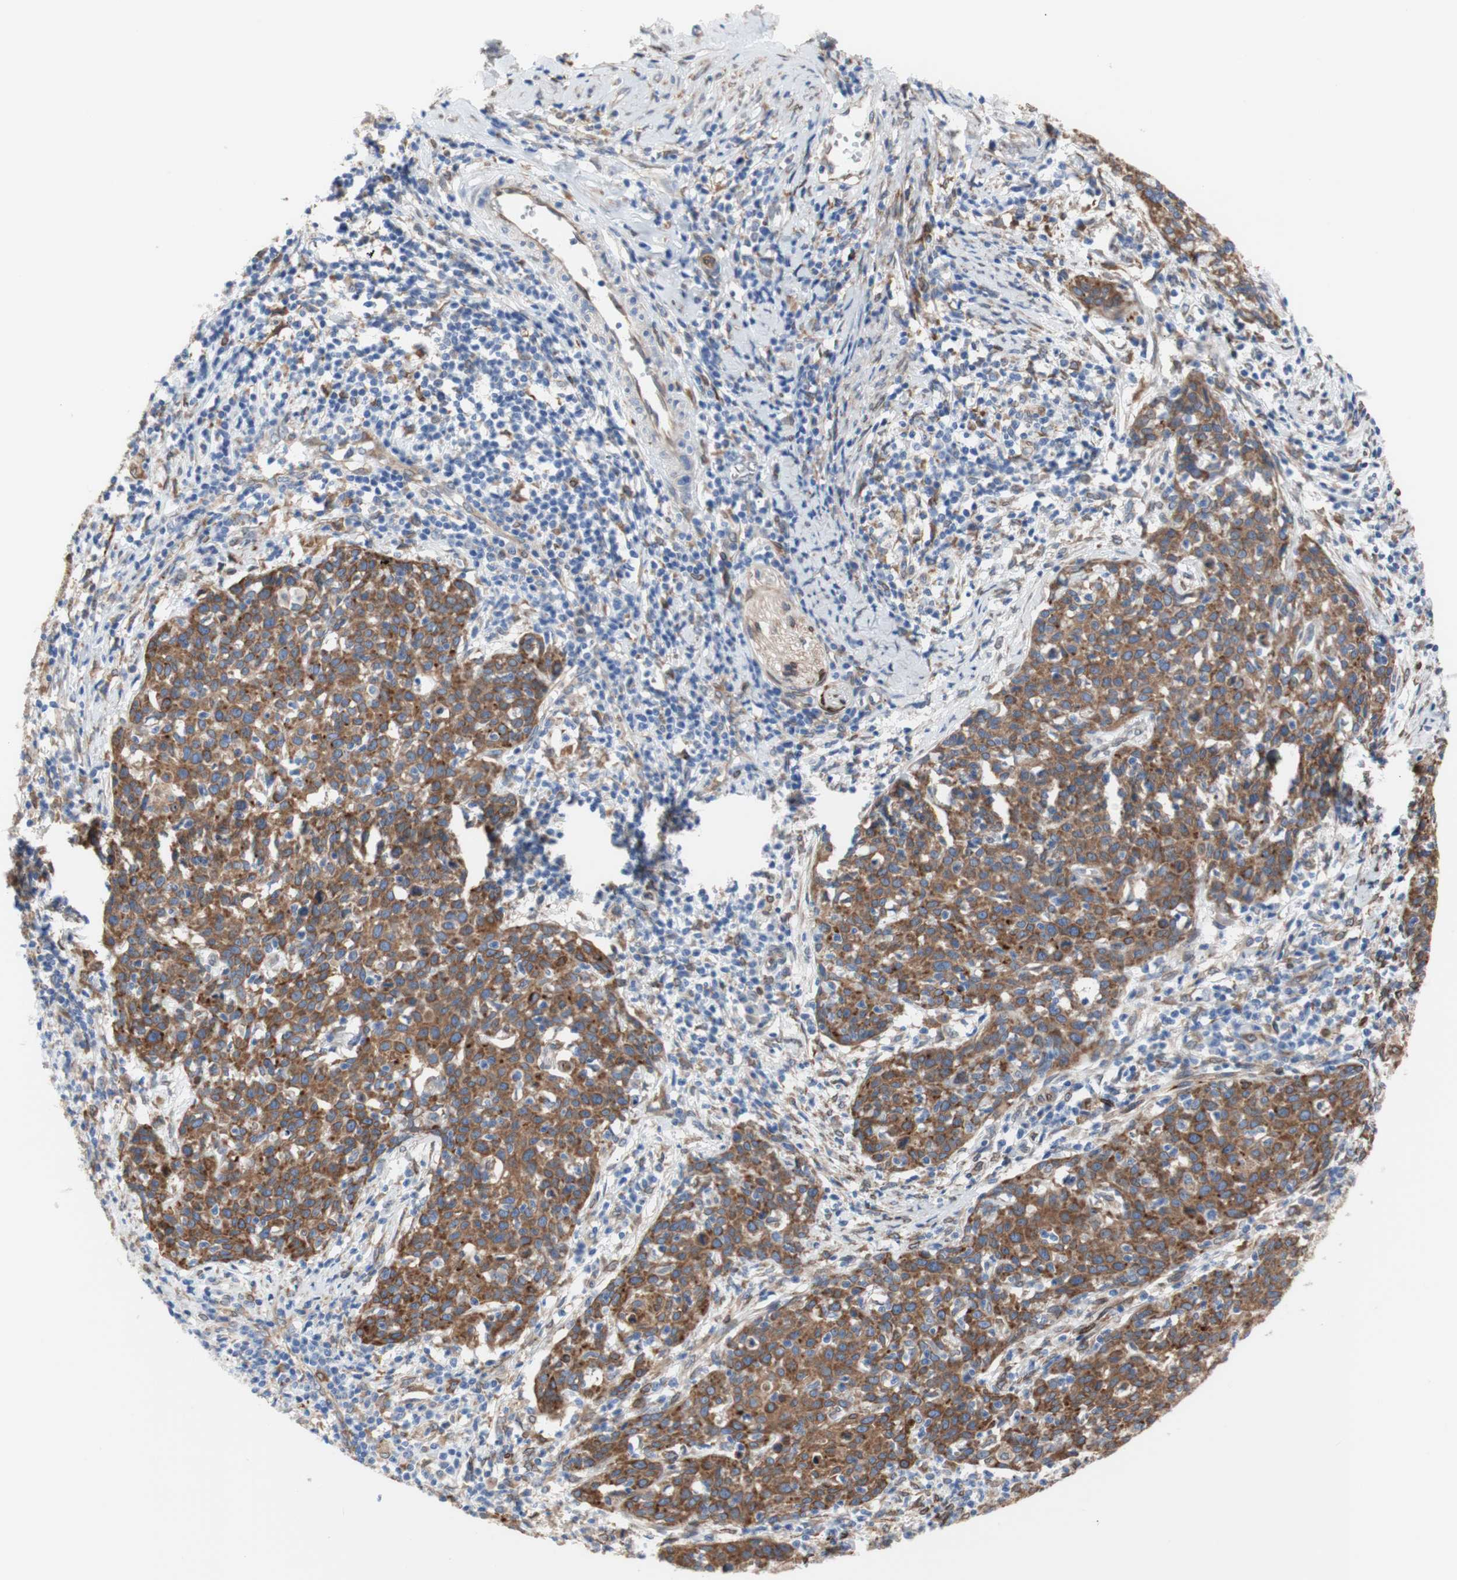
{"staining": {"intensity": "moderate", "quantity": ">75%", "location": "cytoplasmic/membranous"}, "tissue": "cervical cancer", "cell_type": "Tumor cells", "image_type": "cancer", "snomed": [{"axis": "morphology", "description": "Squamous cell carcinoma, NOS"}, {"axis": "topography", "description": "Cervix"}], "caption": "Immunohistochemical staining of cervical cancer (squamous cell carcinoma) reveals medium levels of moderate cytoplasmic/membranous positivity in about >75% of tumor cells.", "gene": "ERLIN1", "patient": {"sex": "female", "age": 38}}